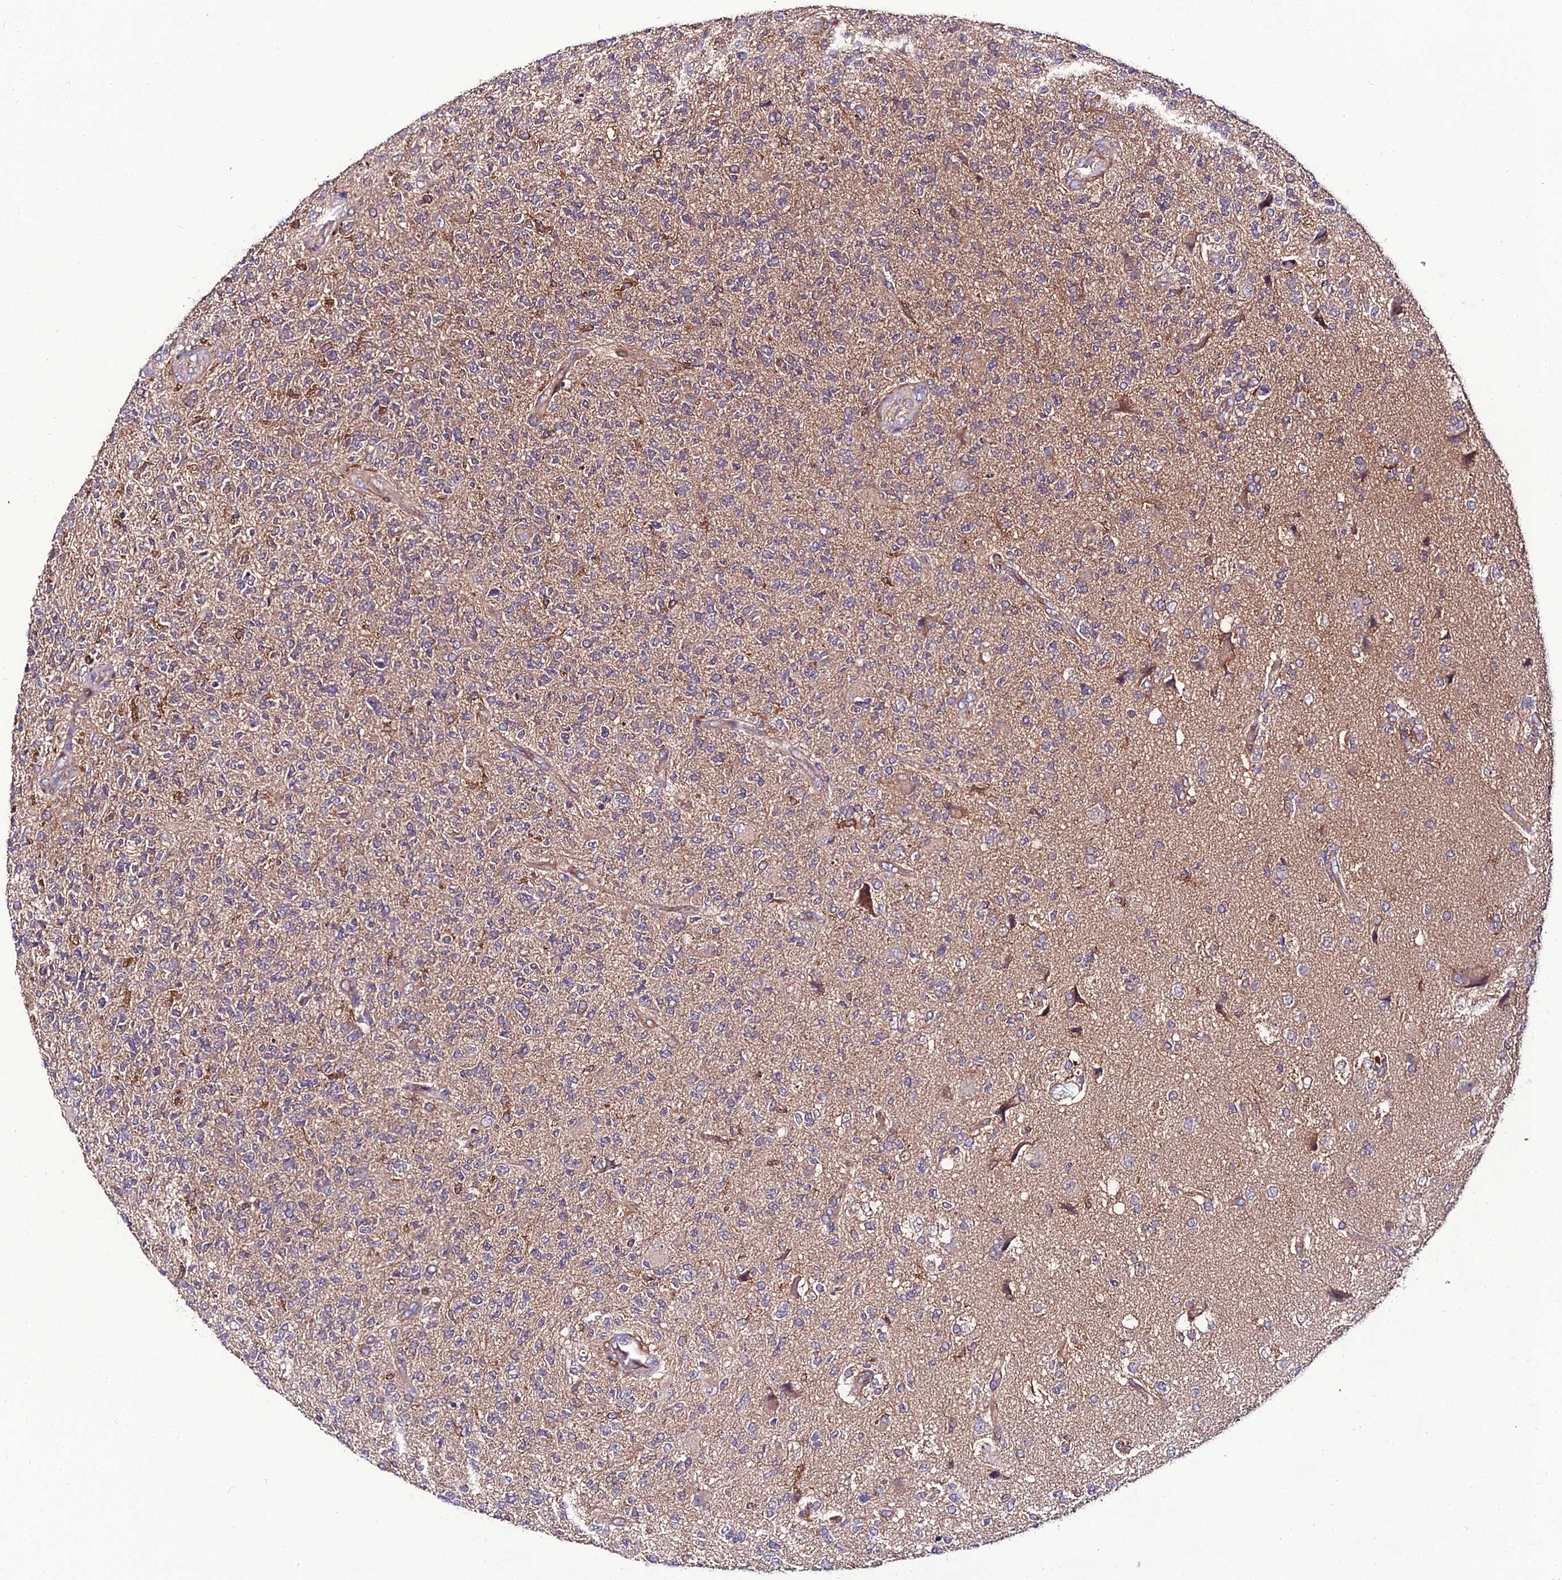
{"staining": {"intensity": "negative", "quantity": "none", "location": "none"}, "tissue": "glioma", "cell_type": "Tumor cells", "image_type": "cancer", "snomed": [{"axis": "morphology", "description": "Glioma, malignant, High grade"}, {"axis": "topography", "description": "Brain"}], "caption": "DAB immunohistochemical staining of malignant glioma (high-grade) shows no significant staining in tumor cells.", "gene": "C2orf69", "patient": {"sex": "male", "age": 56}}